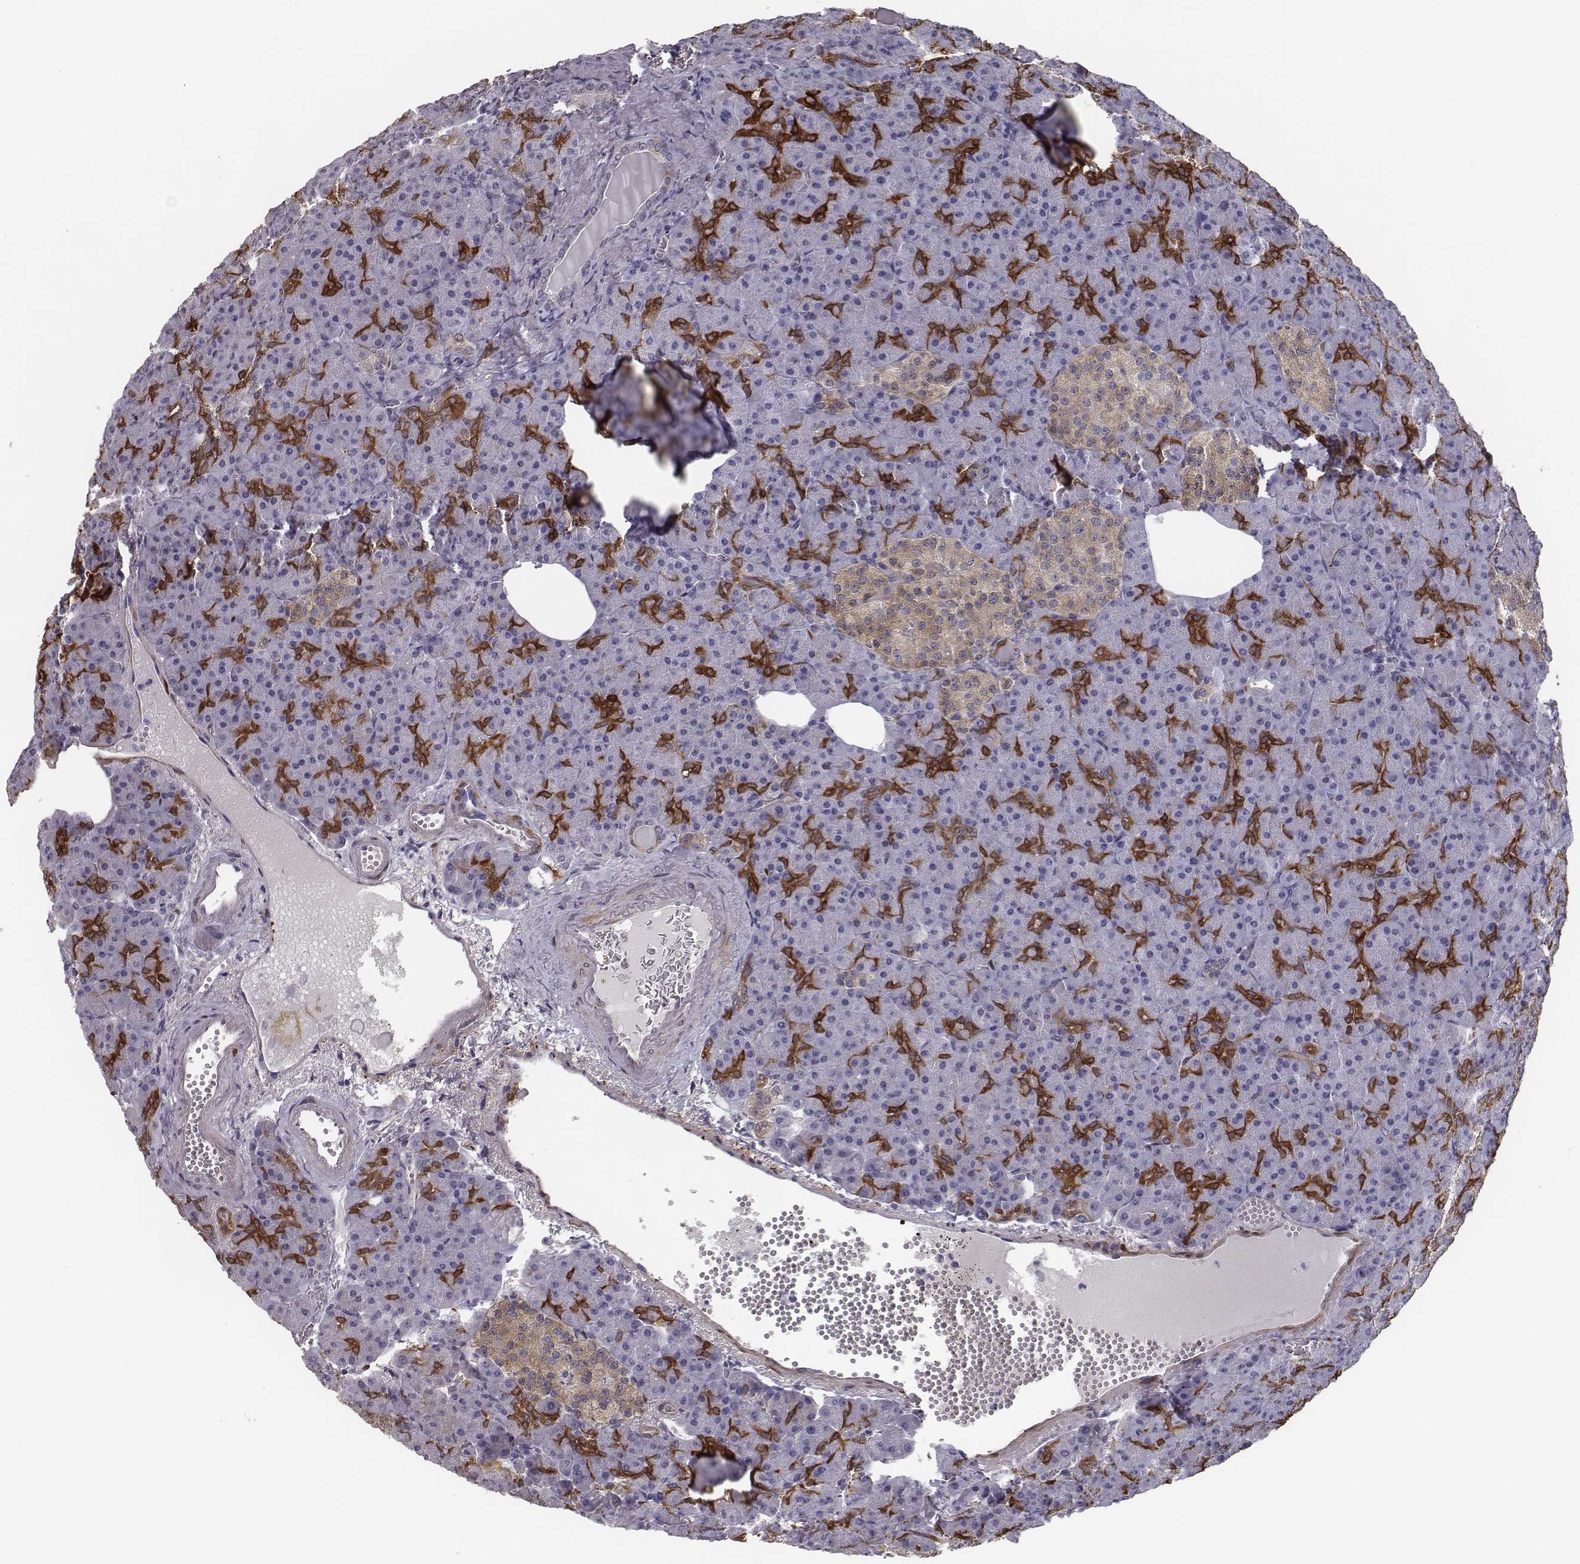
{"staining": {"intensity": "strong", "quantity": "<25%", "location": "cytoplasmic/membranous"}, "tissue": "pancreas", "cell_type": "Exocrine glandular cells", "image_type": "normal", "snomed": [{"axis": "morphology", "description": "Normal tissue, NOS"}, {"axis": "topography", "description": "Pancreas"}], "caption": "DAB (3,3'-diaminobenzidine) immunohistochemical staining of benign pancreas reveals strong cytoplasmic/membranous protein expression in about <25% of exocrine glandular cells.", "gene": "ISYNA1", "patient": {"sex": "female", "age": 74}}